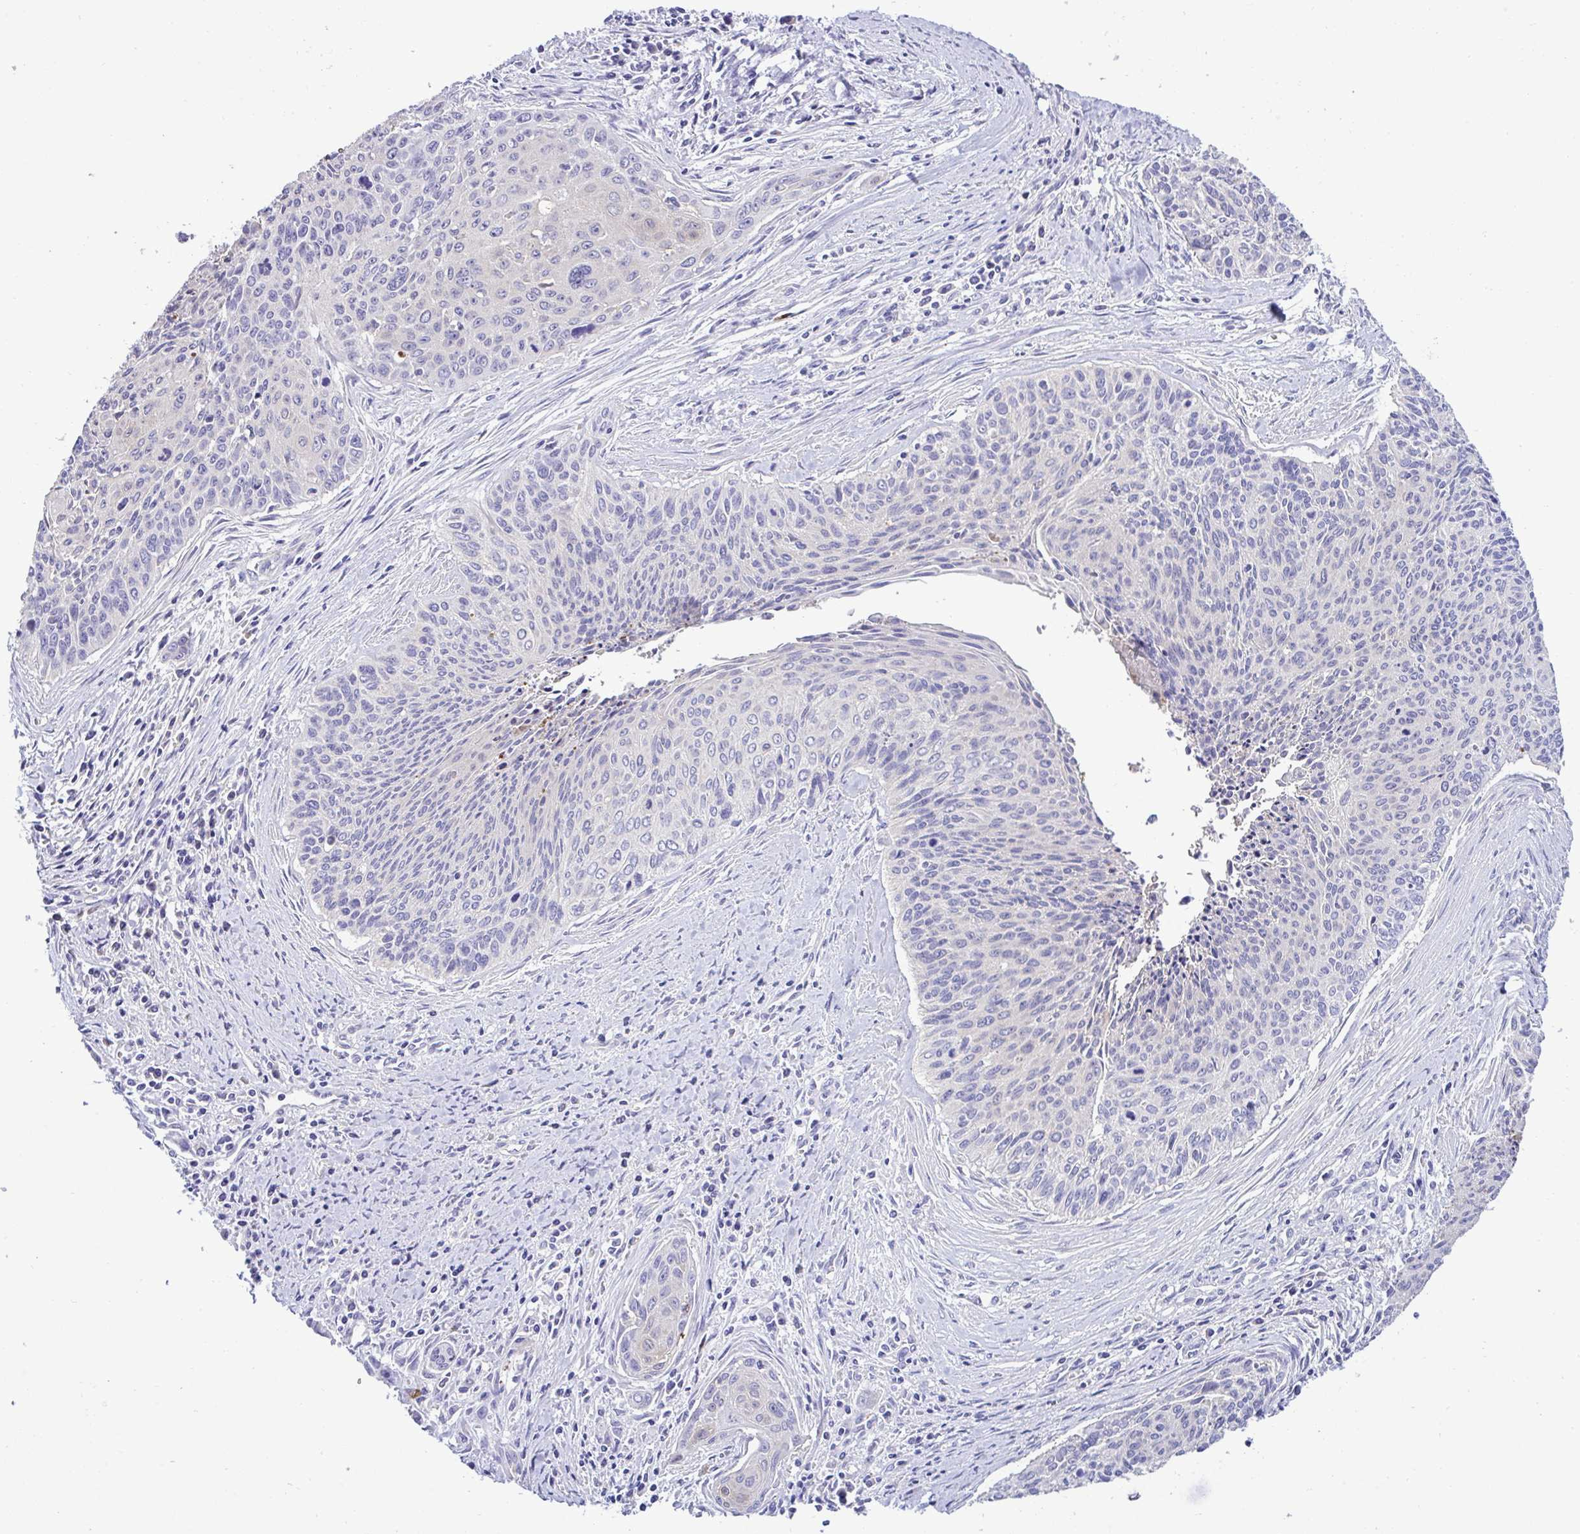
{"staining": {"intensity": "negative", "quantity": "none", "location": "none"}, "tissue": "cervical cancer", "cell_type": "Tumor cells", "image_type": "cancer", "snomed": [{"axis": "morphology", "description": "Squamous cell carcinoma, NOS"}, {"axis": "topography", "description": "Cervix"}], "caption": "This is an immunohistochemistry histopathology image of cervical cancer (squamous cell carcinoma). There is no positivity in tumor cells.", "gene": "ST8SIA2", "patient": {"sex": "female", "age": 55}}